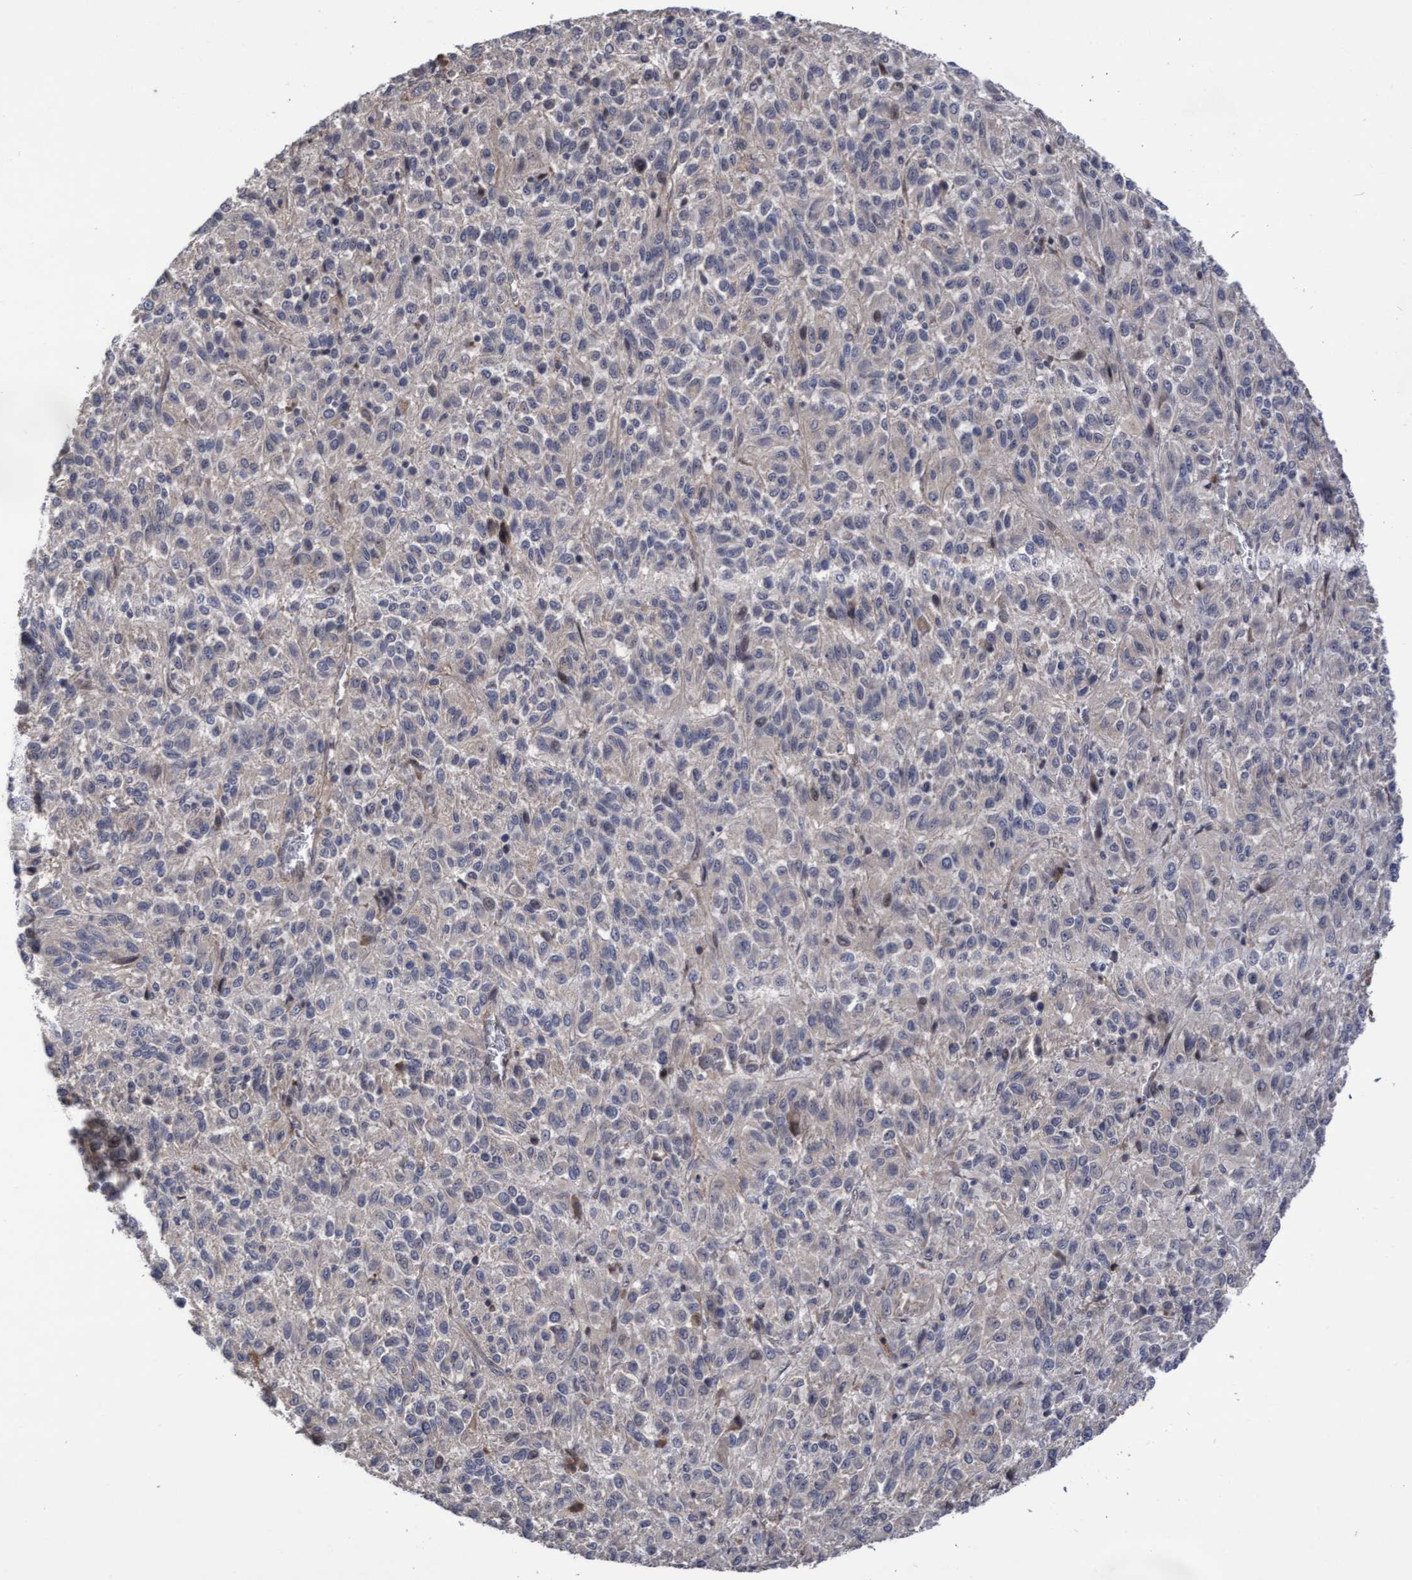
{"staining": {"intensity": "negative", "quantity": "none", "location": "none"}, "tissue": "melanoma", "cell_type": "Tumor cells", "image_type": "cancer", "snomed": [{"axis": "morphology", "description": "Malignant melanoma, Metastatic site"}, {"axis": "topography", "description": "Lung"}], "caption": "Melanoma stained for a protein using immunohistochemistry (IHC) reveals no positivity tumor cells.", "gene": "COBL", "patient": {"sex": "male", "age": 64}}